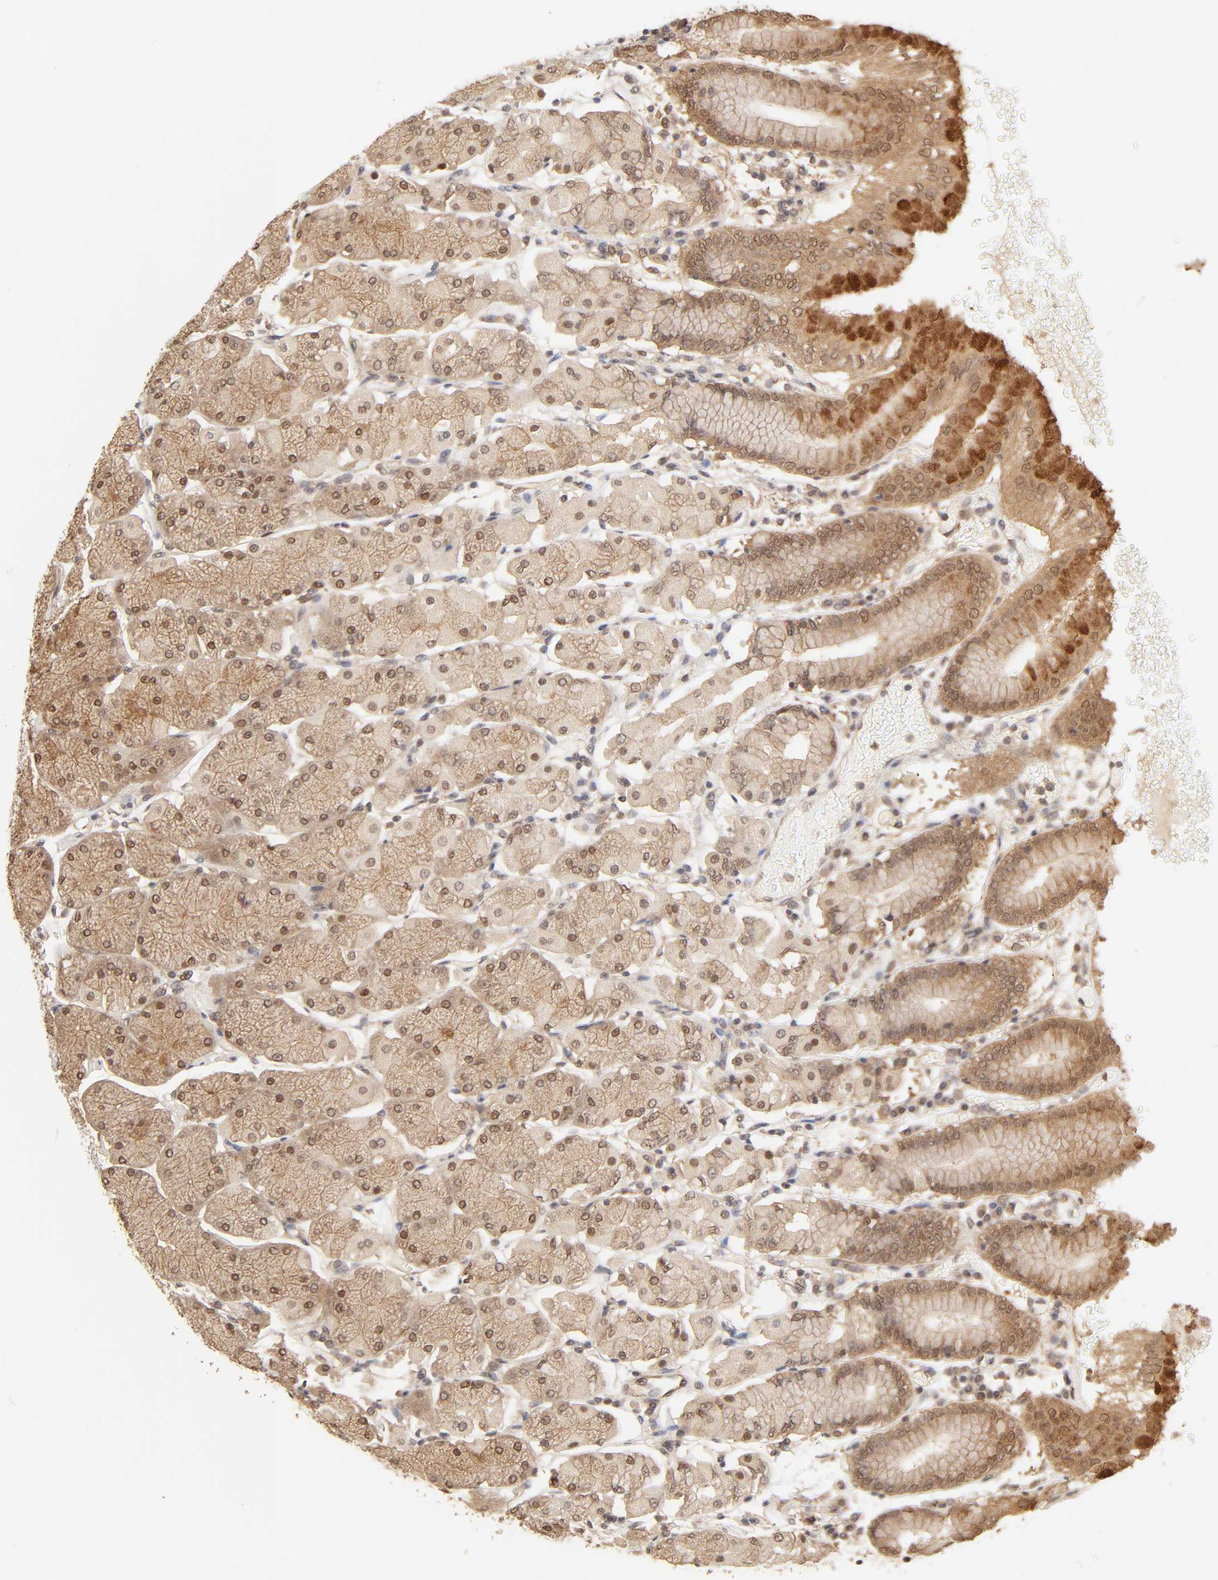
{"staining": {"intensity": "moderate", "quantity": ">75%", "location": "cytoplasmic/membranous"}, "tissue": "stomach", "cell_type": "Glandular cells", "image_type": "normal", "snomed": [{"axis": "morphology", "description": "Normal tissue, NOS"}, {"axis": "topography", "description": "Stomach, upper"}, {"axis": "topography", "description": "Stomach"}], "caption": "Human stomach stained with a brown dye demonstrates moderate cytoplasmic/membranous positive positivity in approximately >75% of glandular cells.", "gene": "MAPK1", "patient": {"sex": "male", "age": 76}}